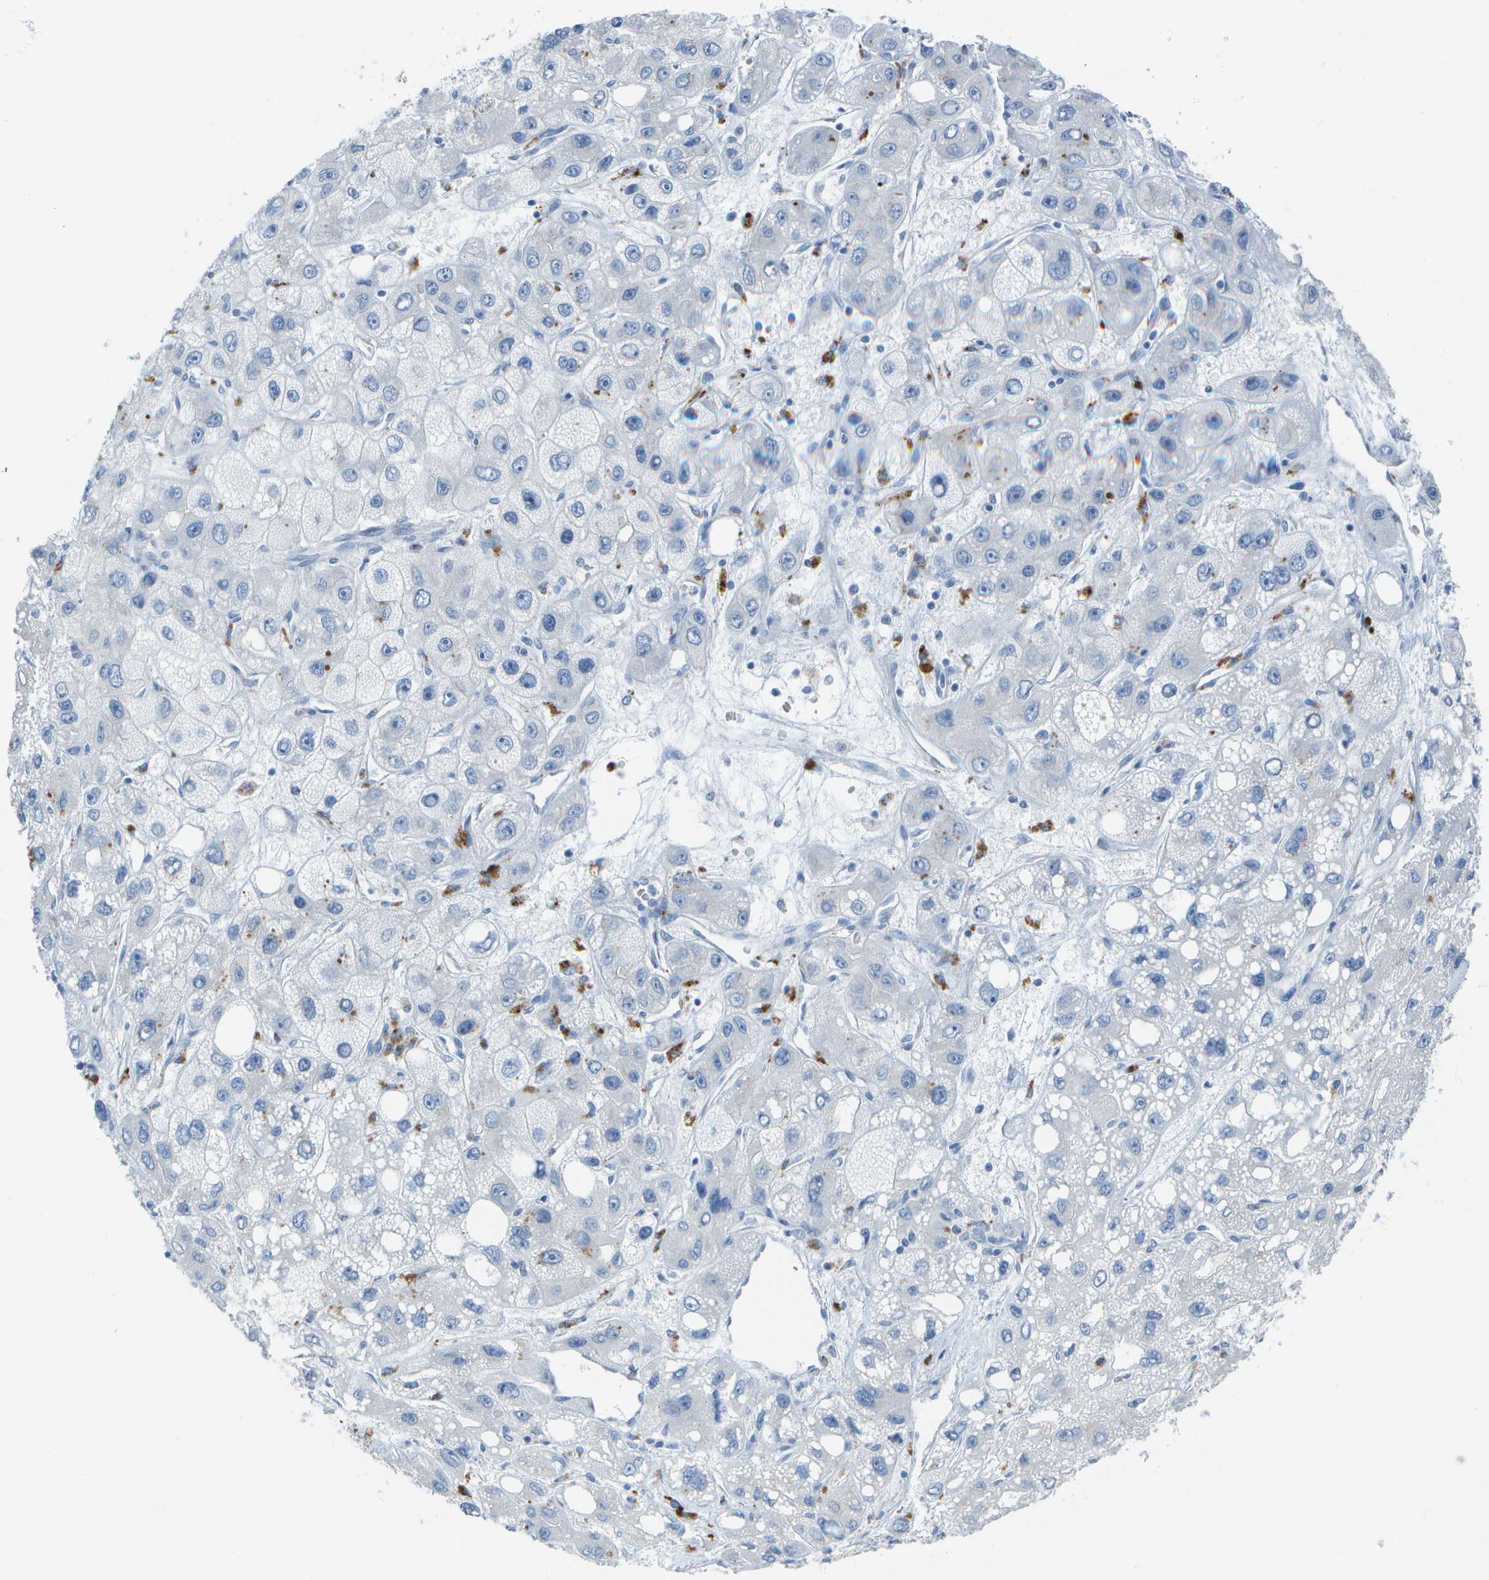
{"staining": {"intensity": "negative", "quantity": "none", "location": "none"}, "tissue": "liver cancer", "cell_type": "Tumor cells", "image_type": "cancer", "snomed": [{"axis": "morphology", "description": "Carcinoma, Hepatocellular, NOS"}, {"axis": "topography", "description": "Liver"}], "caption": "Immunohistochemical staining of human liver cancer displays no significant staining in tumor cells.", "gene": "DCT", "patient": {"sex": "male", "age": 55}}